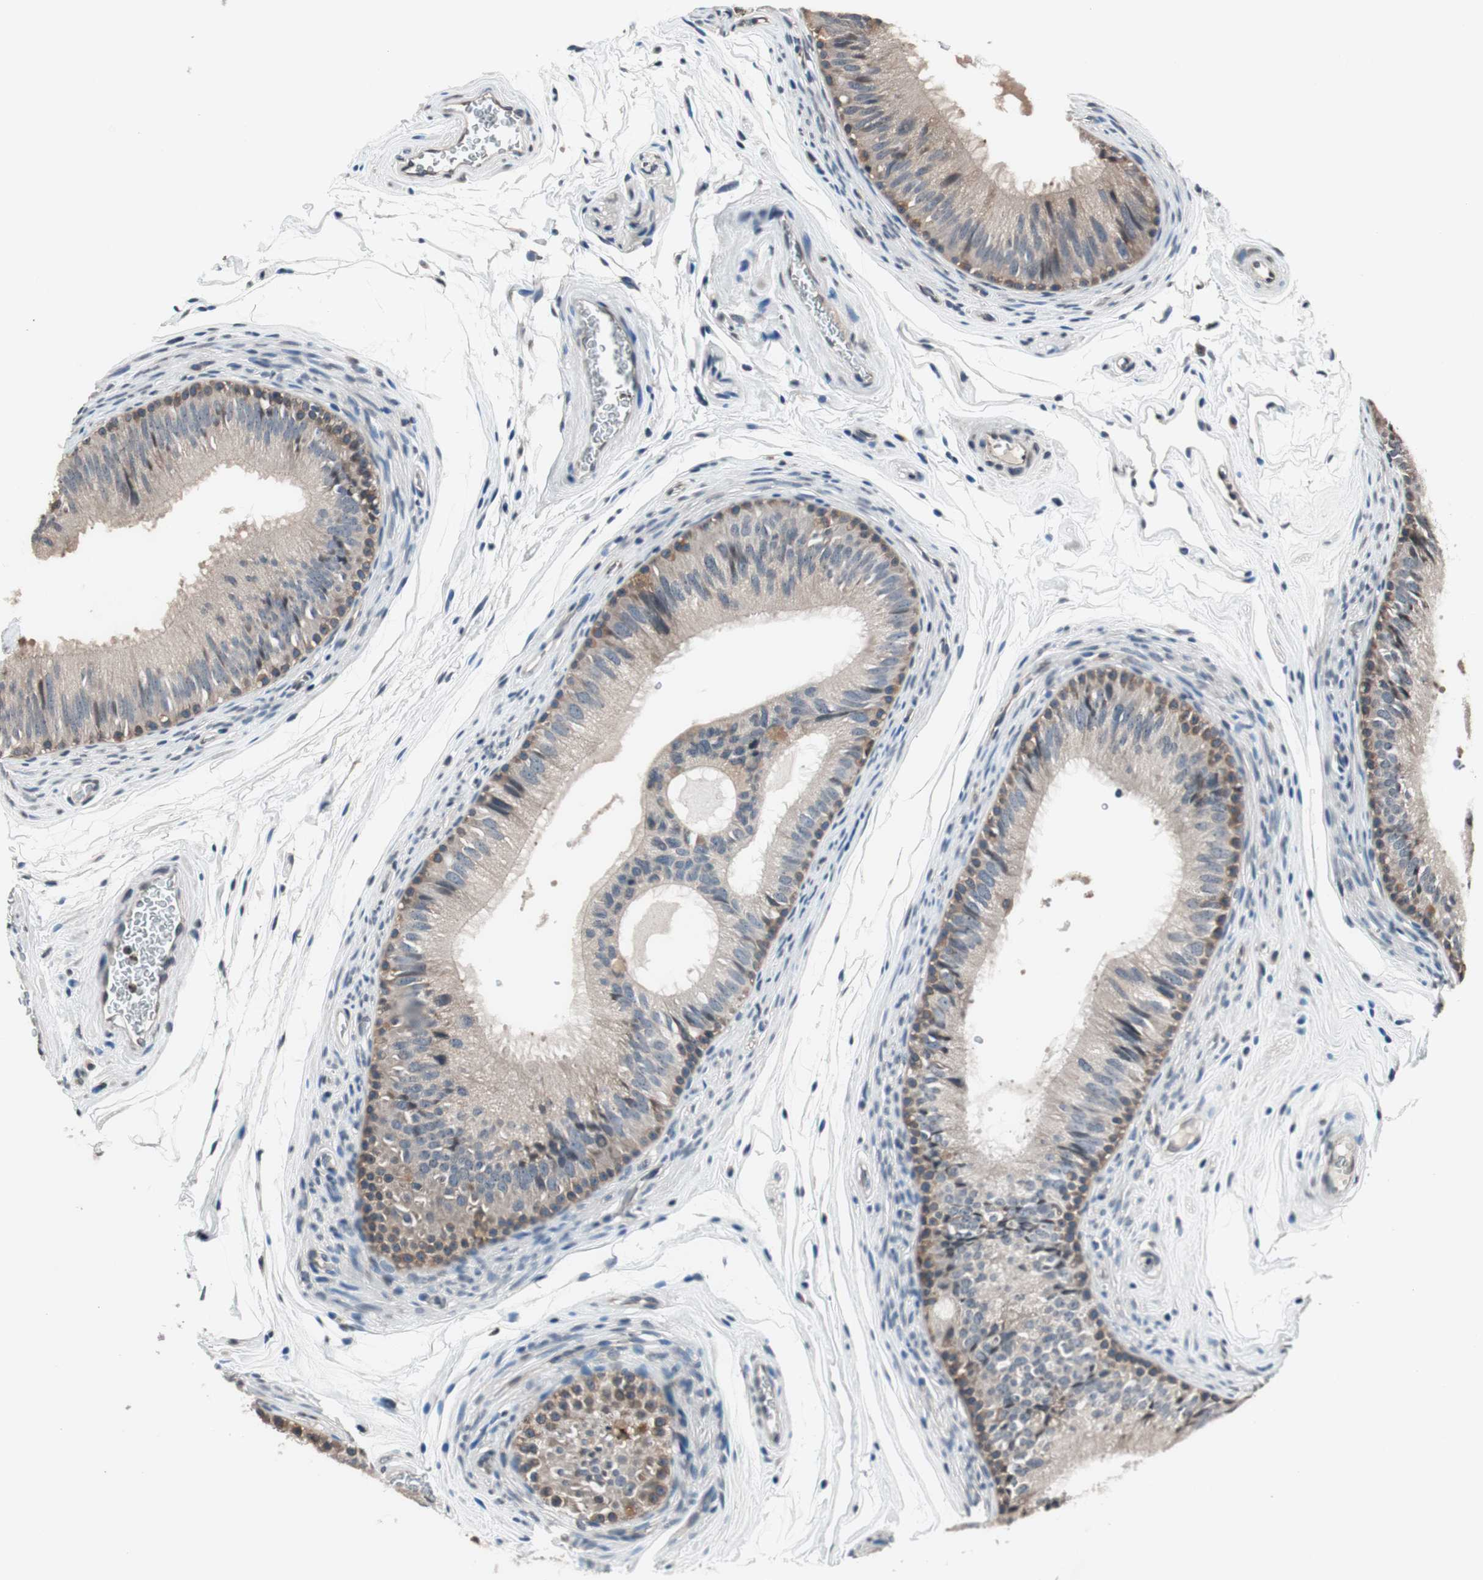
{"staining": {"intensity": "moderate", "quantity": ">75%", "location": "cytoplasmic/membranous"}, "tissue": "epididymis", "cell_type": "Glandular cells", "image_type": "normal", "snomed": [{"axis": "morphology", "description": "Normal tissue, NOS"}, {"axis": "topography", "description": "Epididymis"}], "caption": "Immunohistochemistry (IHC) micrograph of benign epididymis stained for a protein (brown), which exhibits medium levels of moderate cytoplasmic/membranous positivity in approximately >75% of glandular cells.", "gene": "GCLC", "patient": {"sex": "male", "age": 36}}